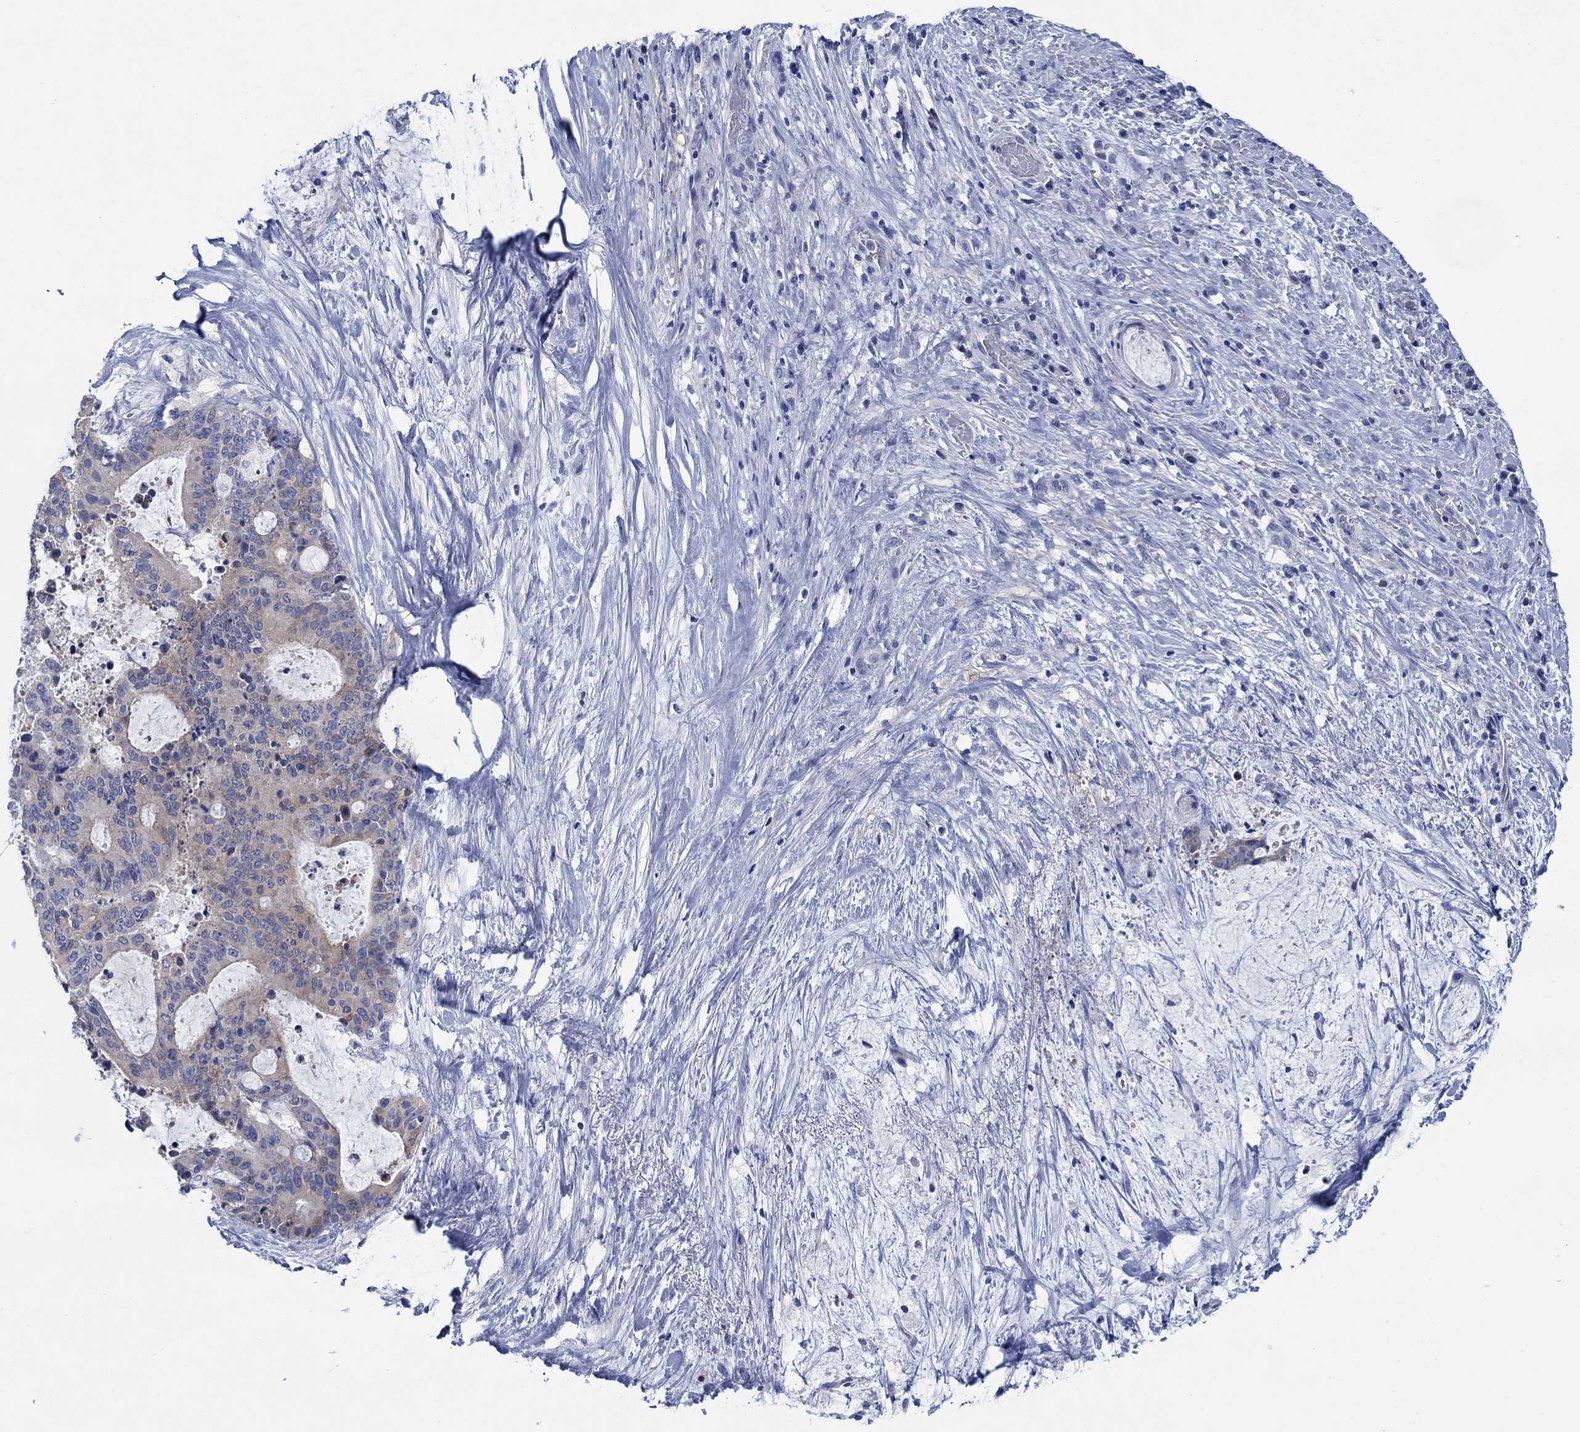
{"staining": {"intensity": "moderate", "quantity": "<25%", "location": "cytoplasmic/membranous"}, "tissue": "liver cancer", "cell_type": "Tumor cells", "image_type": "cancer", "snomed": [{"axis": "morphology", "description": "Cholangiocarcinoma"}, {"axis": "topography", "description": "Liver"}], "caption": "Immunohistochemical staining of liver cancer (cholangiocarcinoma) exhibits moderate cytoplasmic/membranous protein expression in approximately <25% of tumor cells.", "gene": "TRIM16", "patient": {"sex": "female", "age": 73}}